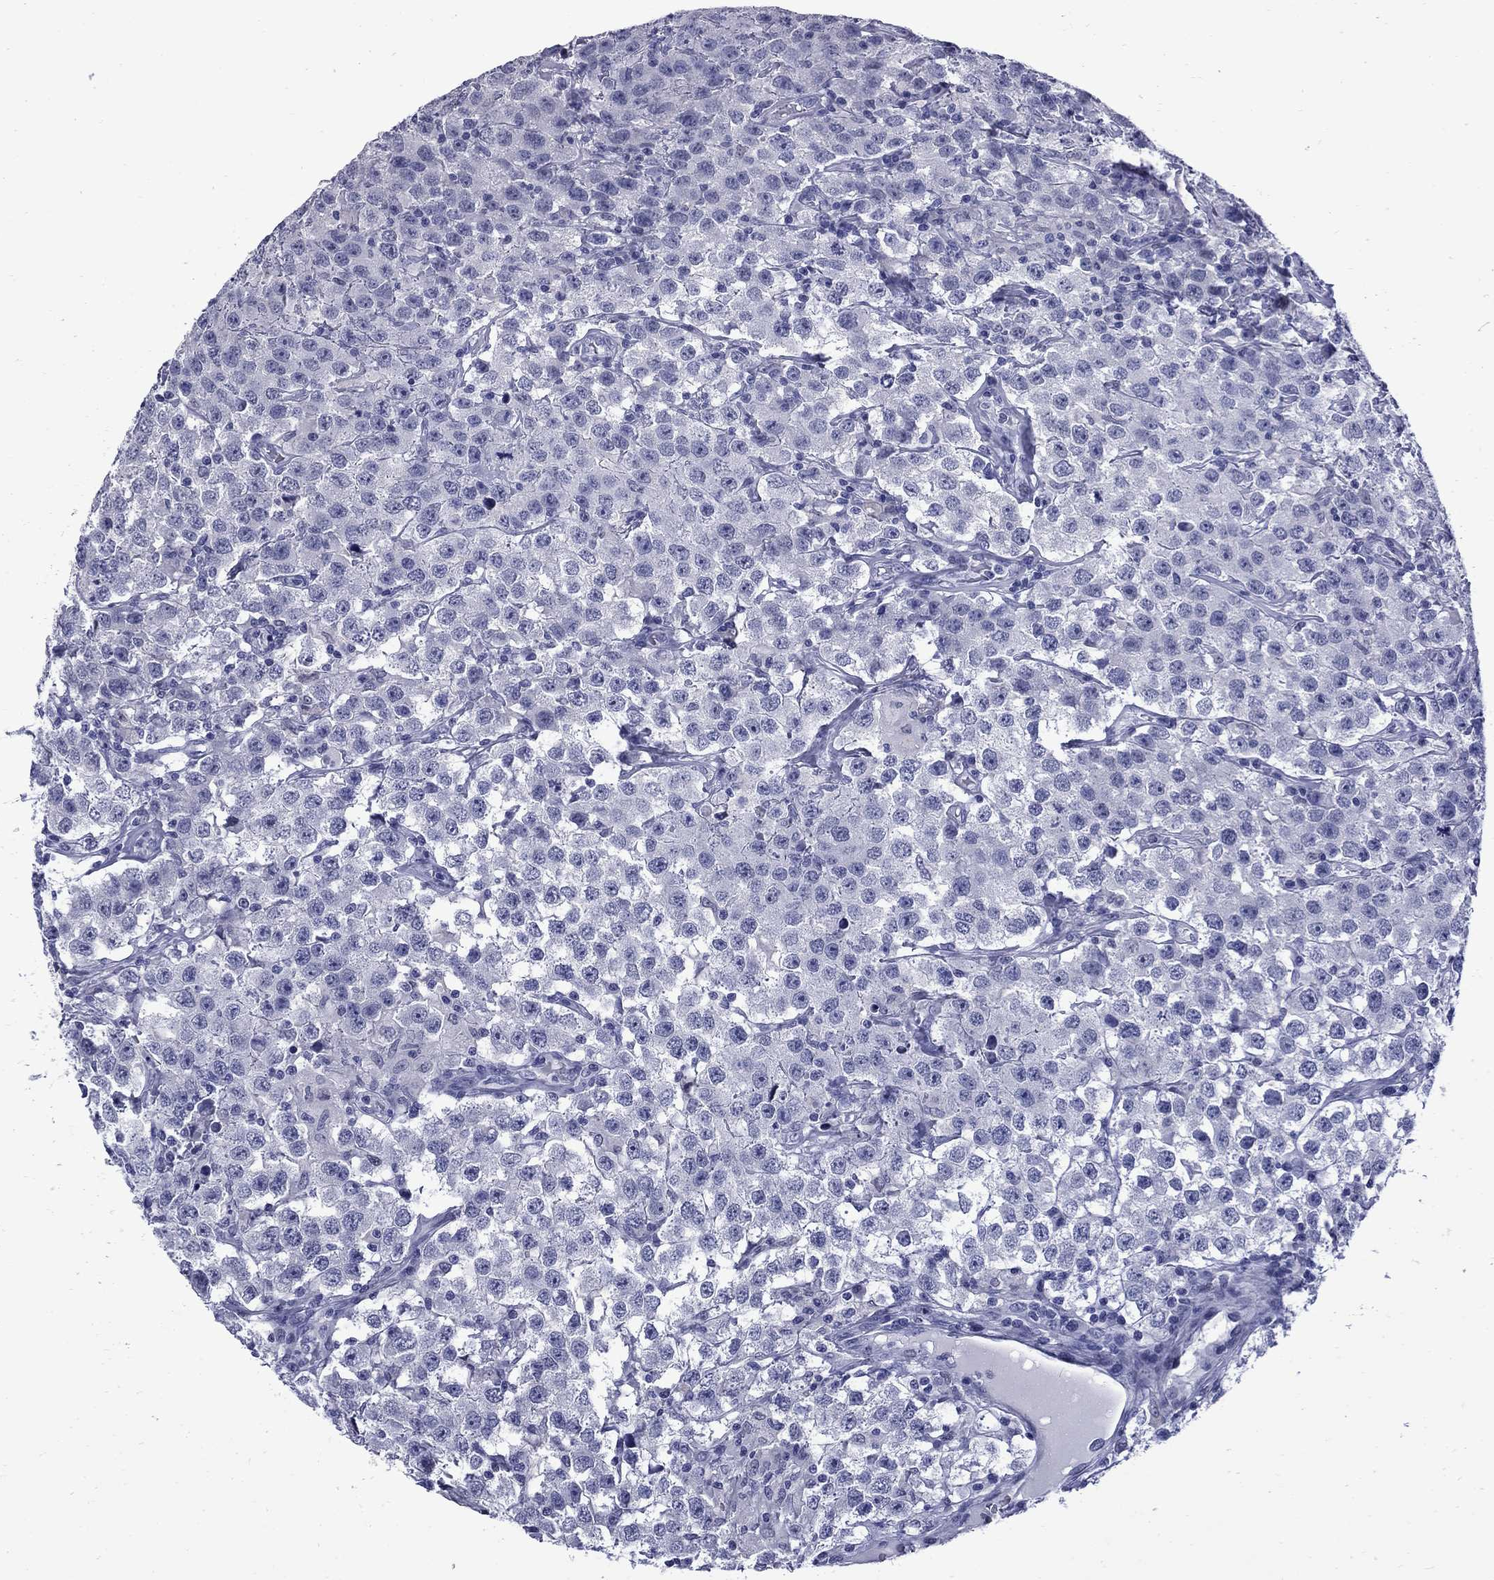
{"staining": {"intensity": "negative", "quantity": "none", "location": "none"}, "tissue": "testis cancer", "cell_type": "Tumor cells", "image_type": "cancer", "snomed": [{"axis": "morphology", "description": "Seminoma, NOS"}, {"axis": "topography", "description": "Testis"}], "caption": "Immunohistochemistry (IHC) histopathology image of human seminoma (testis) stained for a protein (brown), which shows no expression in tumor cells.", "gene": "MGARP", "patient": {"sex": "male", "age": 52}}